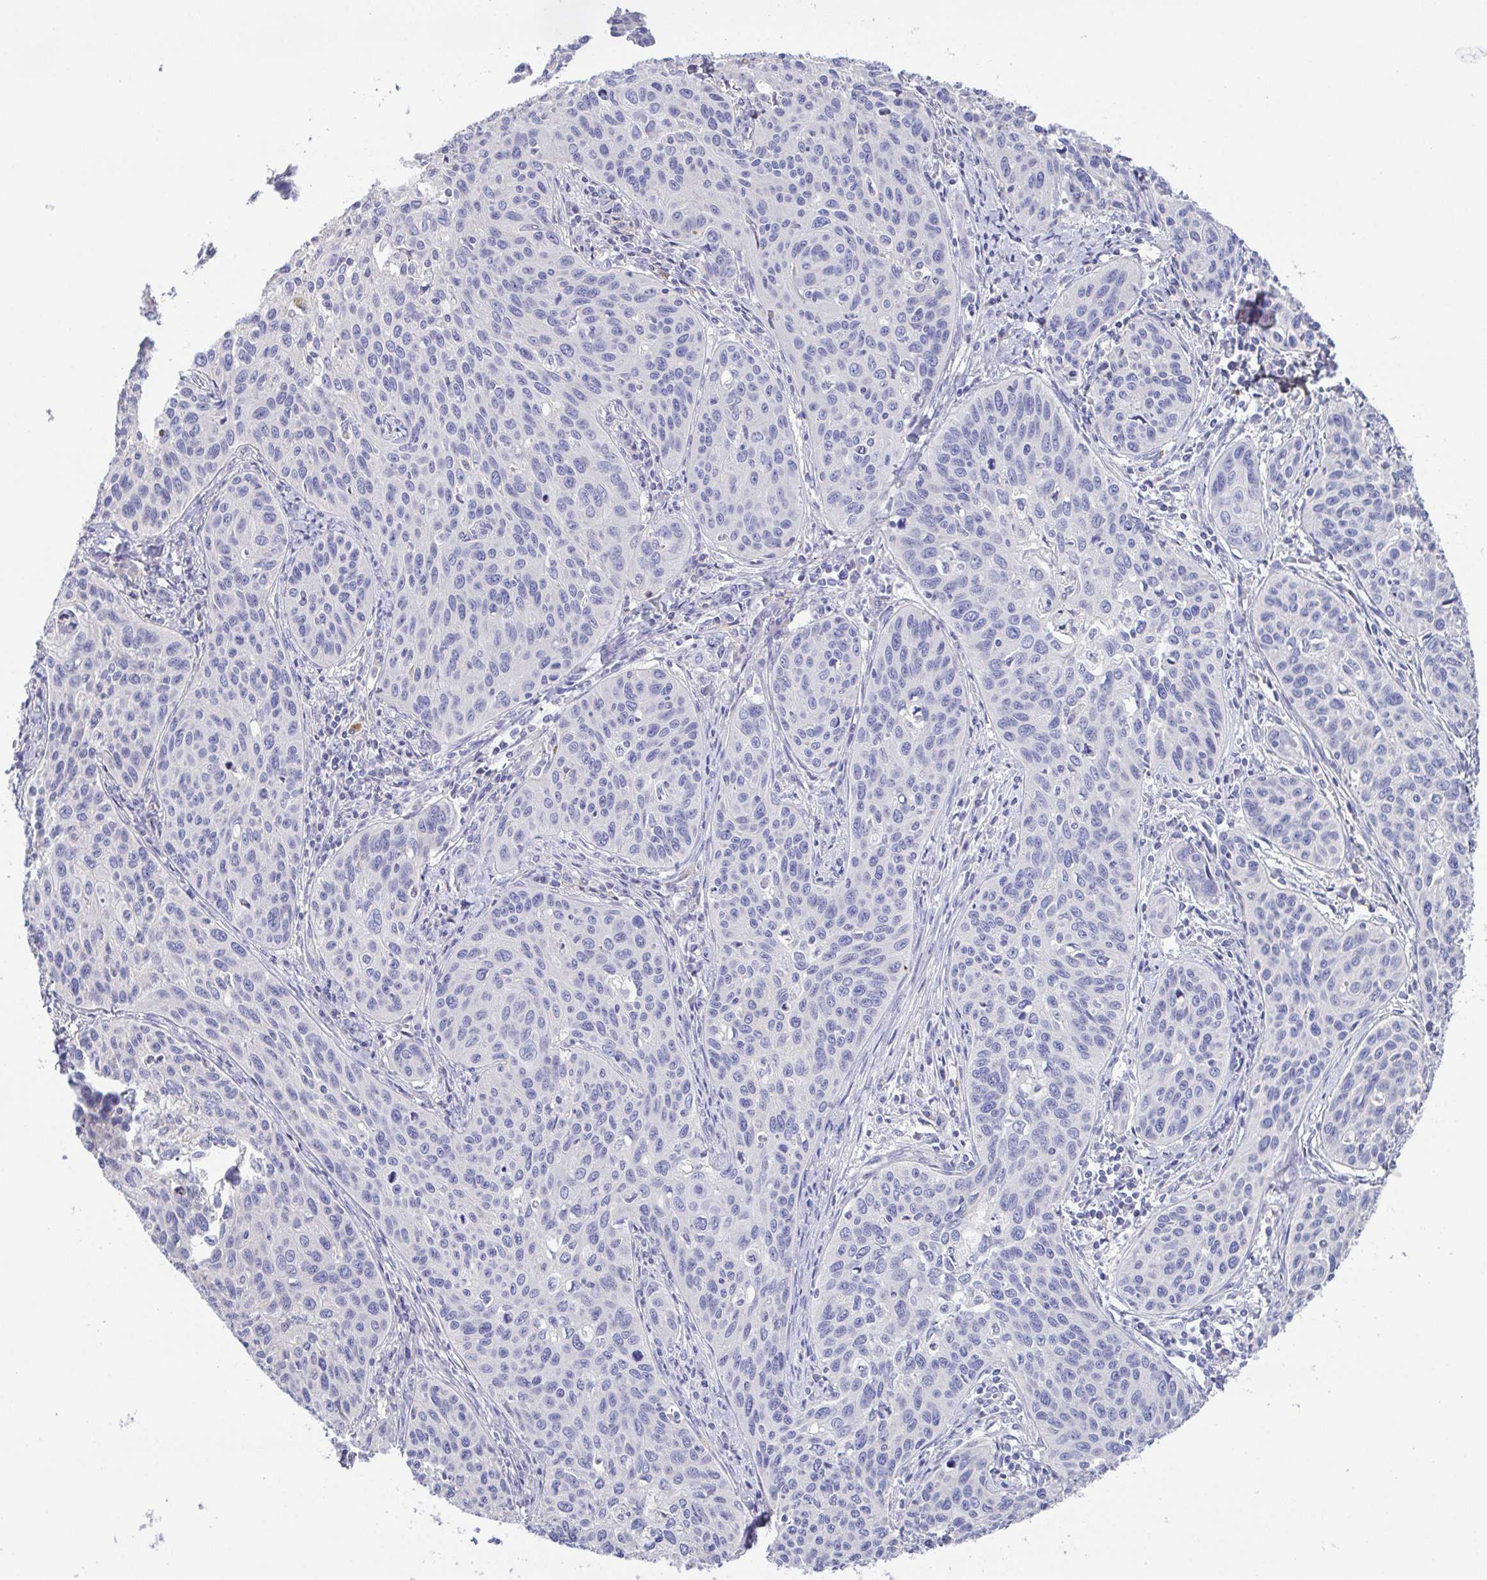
{"staining": {"intensity": "negative", "quantity": "none", "location": "none"}, "tissue": "cervical cancer", "cell_type": "Tumor cells", "image_type": "cancer", "snomed": [{"axis": "morphology", "description": "Squamous cell carcinoma, NOS"}, {"axis": "topography", "description": "Cervix"}], "caption": "IHC micrograph of neoplastic tissue: human cervical squamous cell carcinoma stained with DAB (3,3'-diaminobenzidine) reveals no significant protein positivity in tumor cells.", "gene": "PKDREJ", "patient": {"sex": "female", "age": 31}}